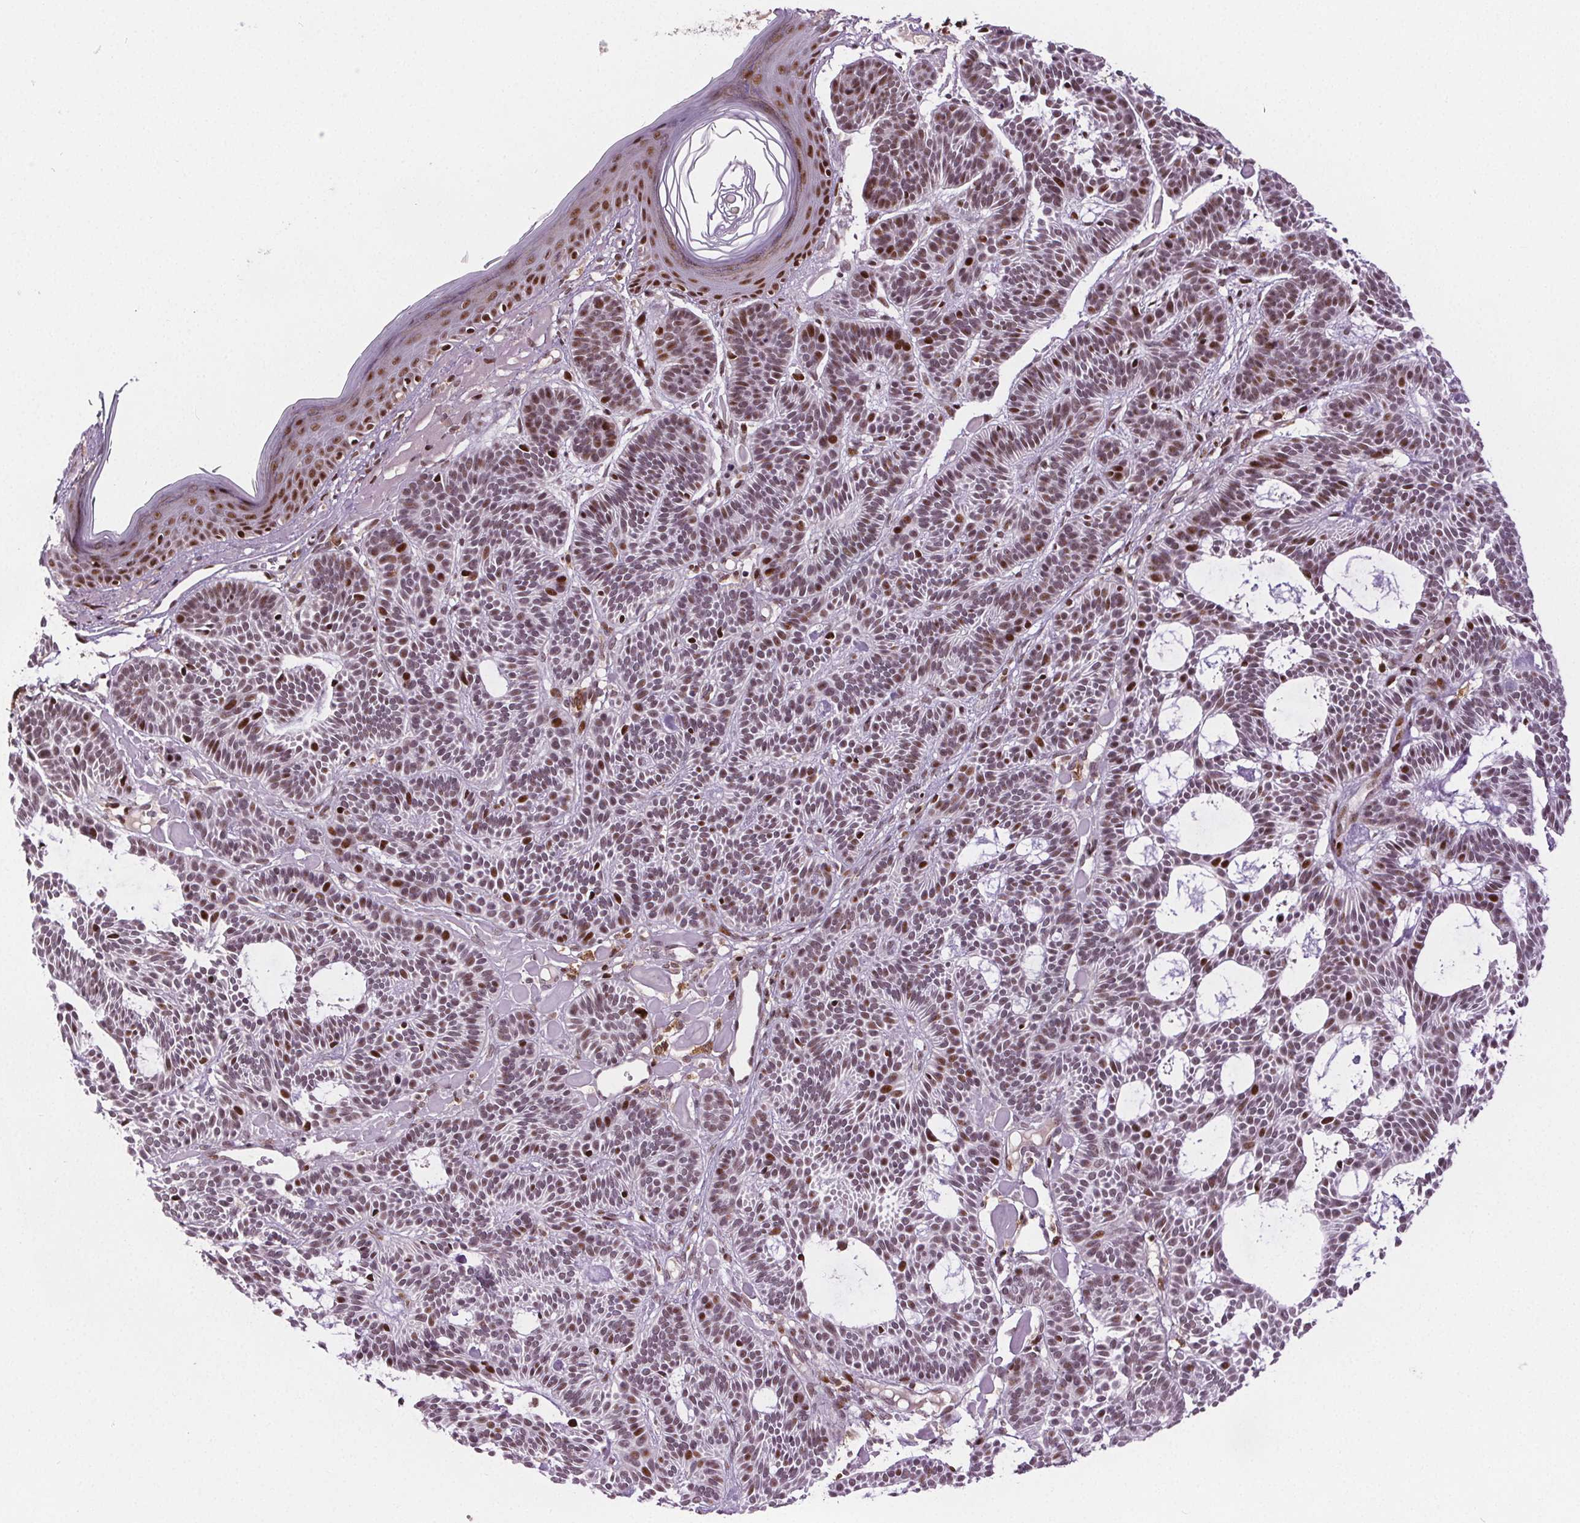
{"staining": {"intensity": "moderate", "quantity": "25%-75%", "location": "nuclear"}, "tissue": "skin cancer", "cell_type": "Tumor cells", "image_type": "cancer", "snomed": [{"axis": "morphology", "description": "Basal cell carcinoma"}, {"axis": "topography", "description": "Skin"}], "caption": "A brown stain shows moderate nuclear expression of a protein in skin cancer (basal cell carcinoma) tumor cells.", "gene": "SNRNP35", "patient": {"sex": "male", "age": 85}}